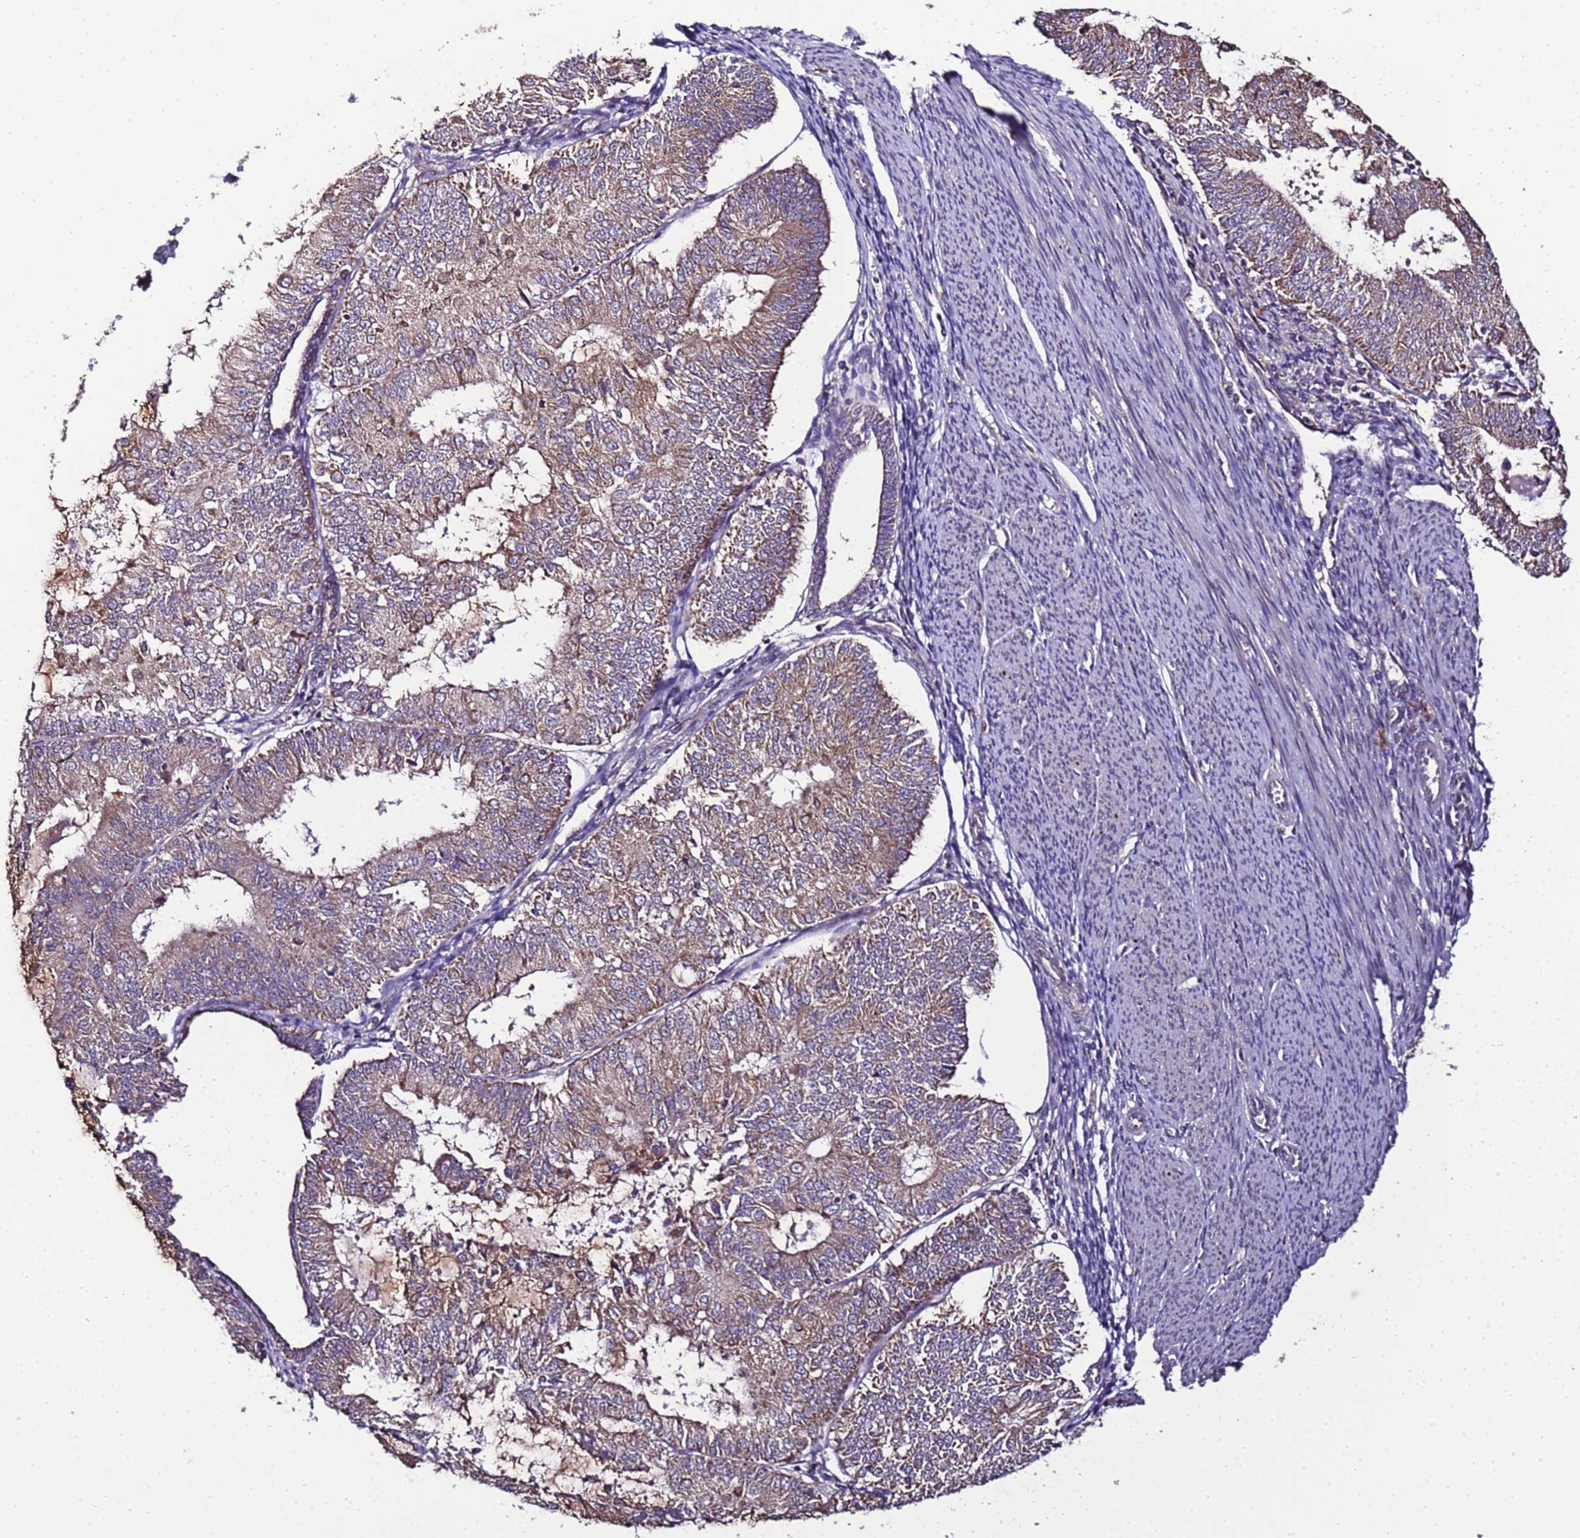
{"staining": {"intensity": "moderate", "quantity": ">75%", "location": "cytoplasmic/membranous"}, "tissue": "endometrial cancer", "cell_type": "Tumor cells", "image_type": "cancer", "snomed": [{"axis": "morphology", "description": "Adenocarcinoma, NOS"}, {"axis": "topography", "description": "Endometrium"}], "caption": "High-magnification brightfield microscopy of adenocarcinoma (endometrial) stained with DAB (brown) and counterstained with hematoxylin (blue). tumor cells exhibit moderate cytoplasmic/membranous positivity is appreciated in about>75% of cells.", "gene": "ZNF329", "patient": {"sex": "female", "age": 57}}